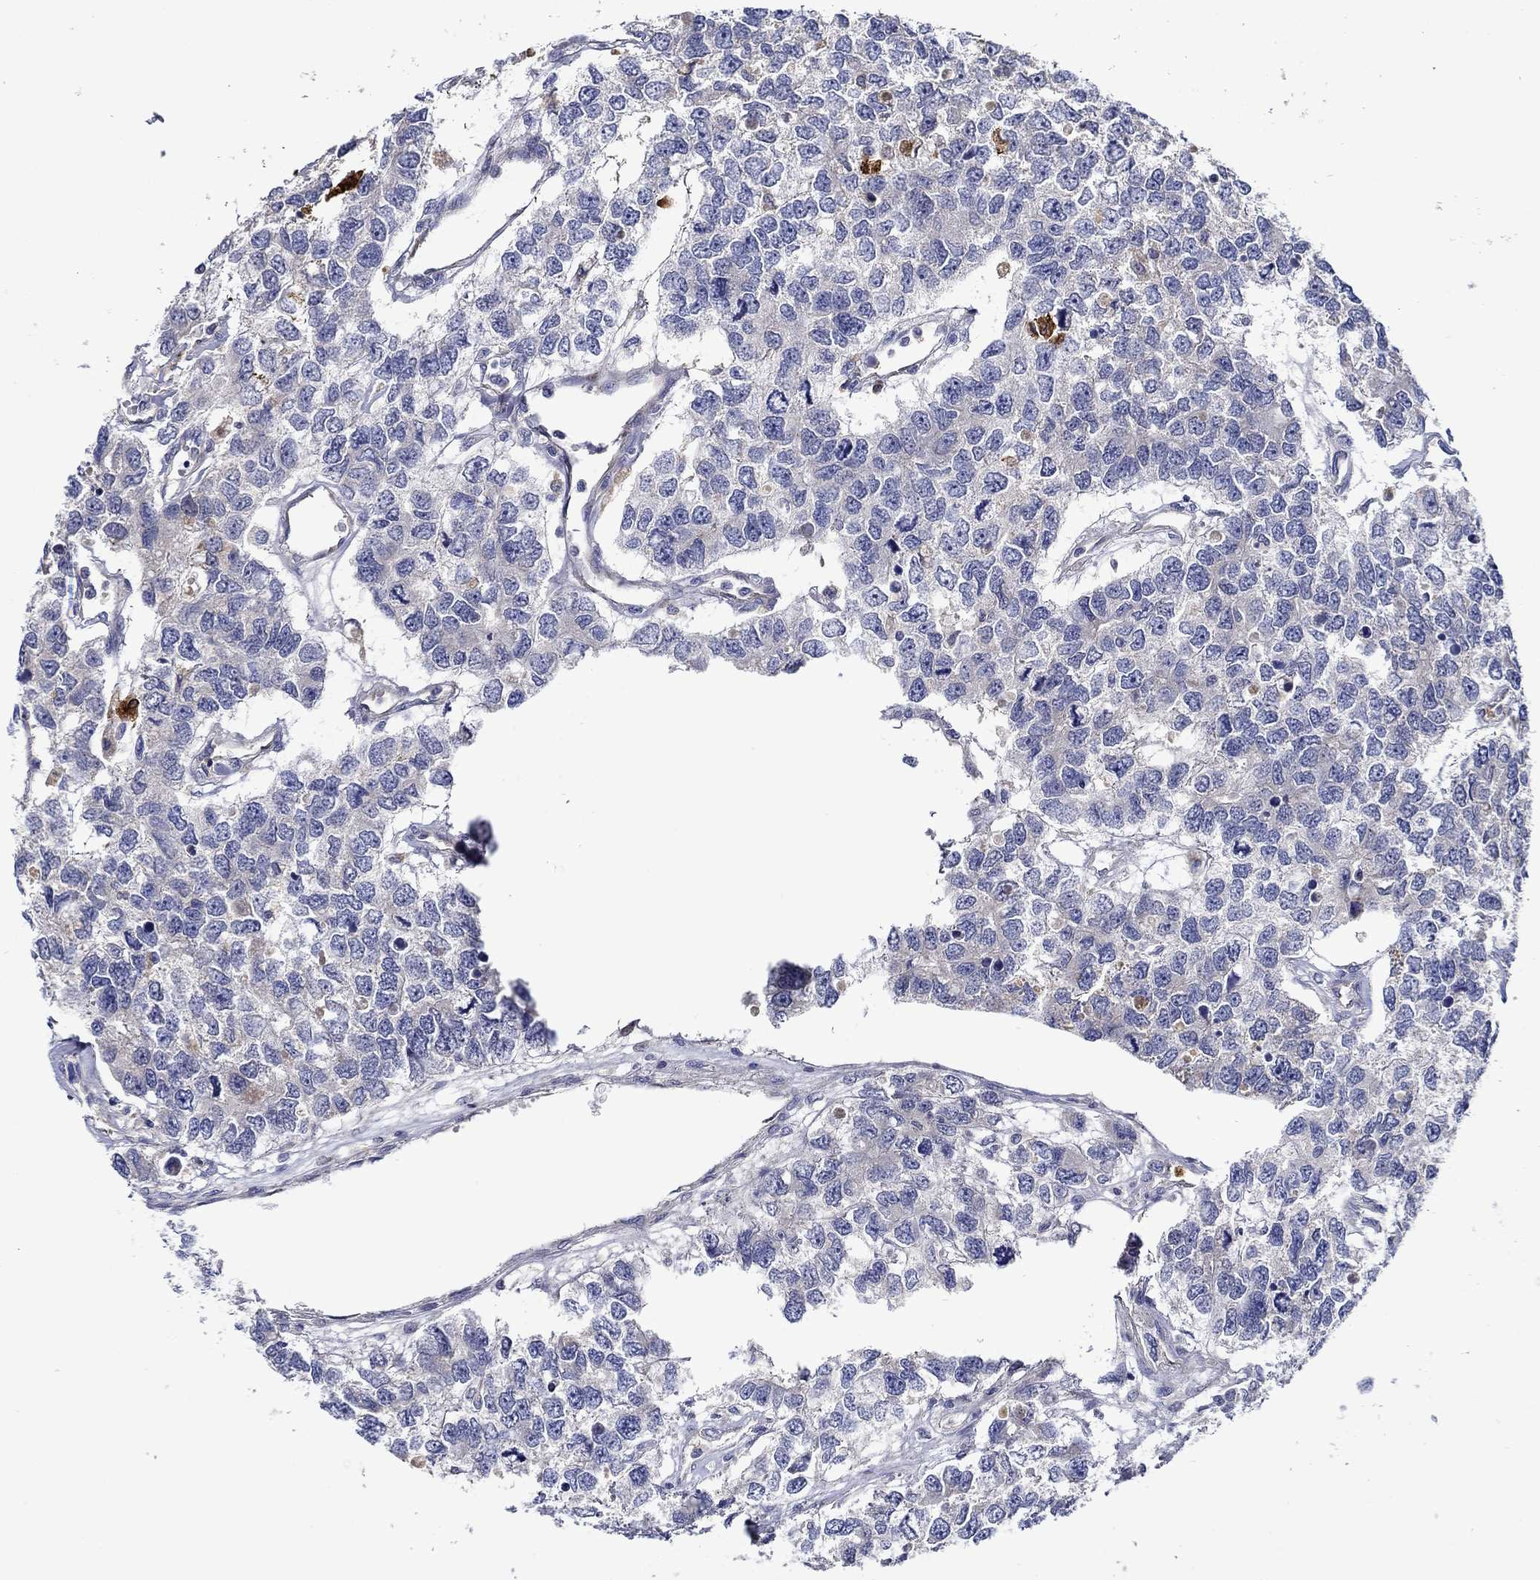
{"staining": {"intensity": "negative", "quantity": "none", "location": "none"}, "tissue": "testis cancer", "cell_type": "Tumor cells", "image_type": "cancer", "snomed": [{"axis": "morphology", "description": "Seminoma, NOS"}, {"axis": "topography", "description": "Testis"}], "caption": "Human testis cancer (seminoma) stained for a protein using IHC exhibits no positivity in tumor cells.", "gene": "CHIT1", "patient": {"sex": "male", "age": 52}}